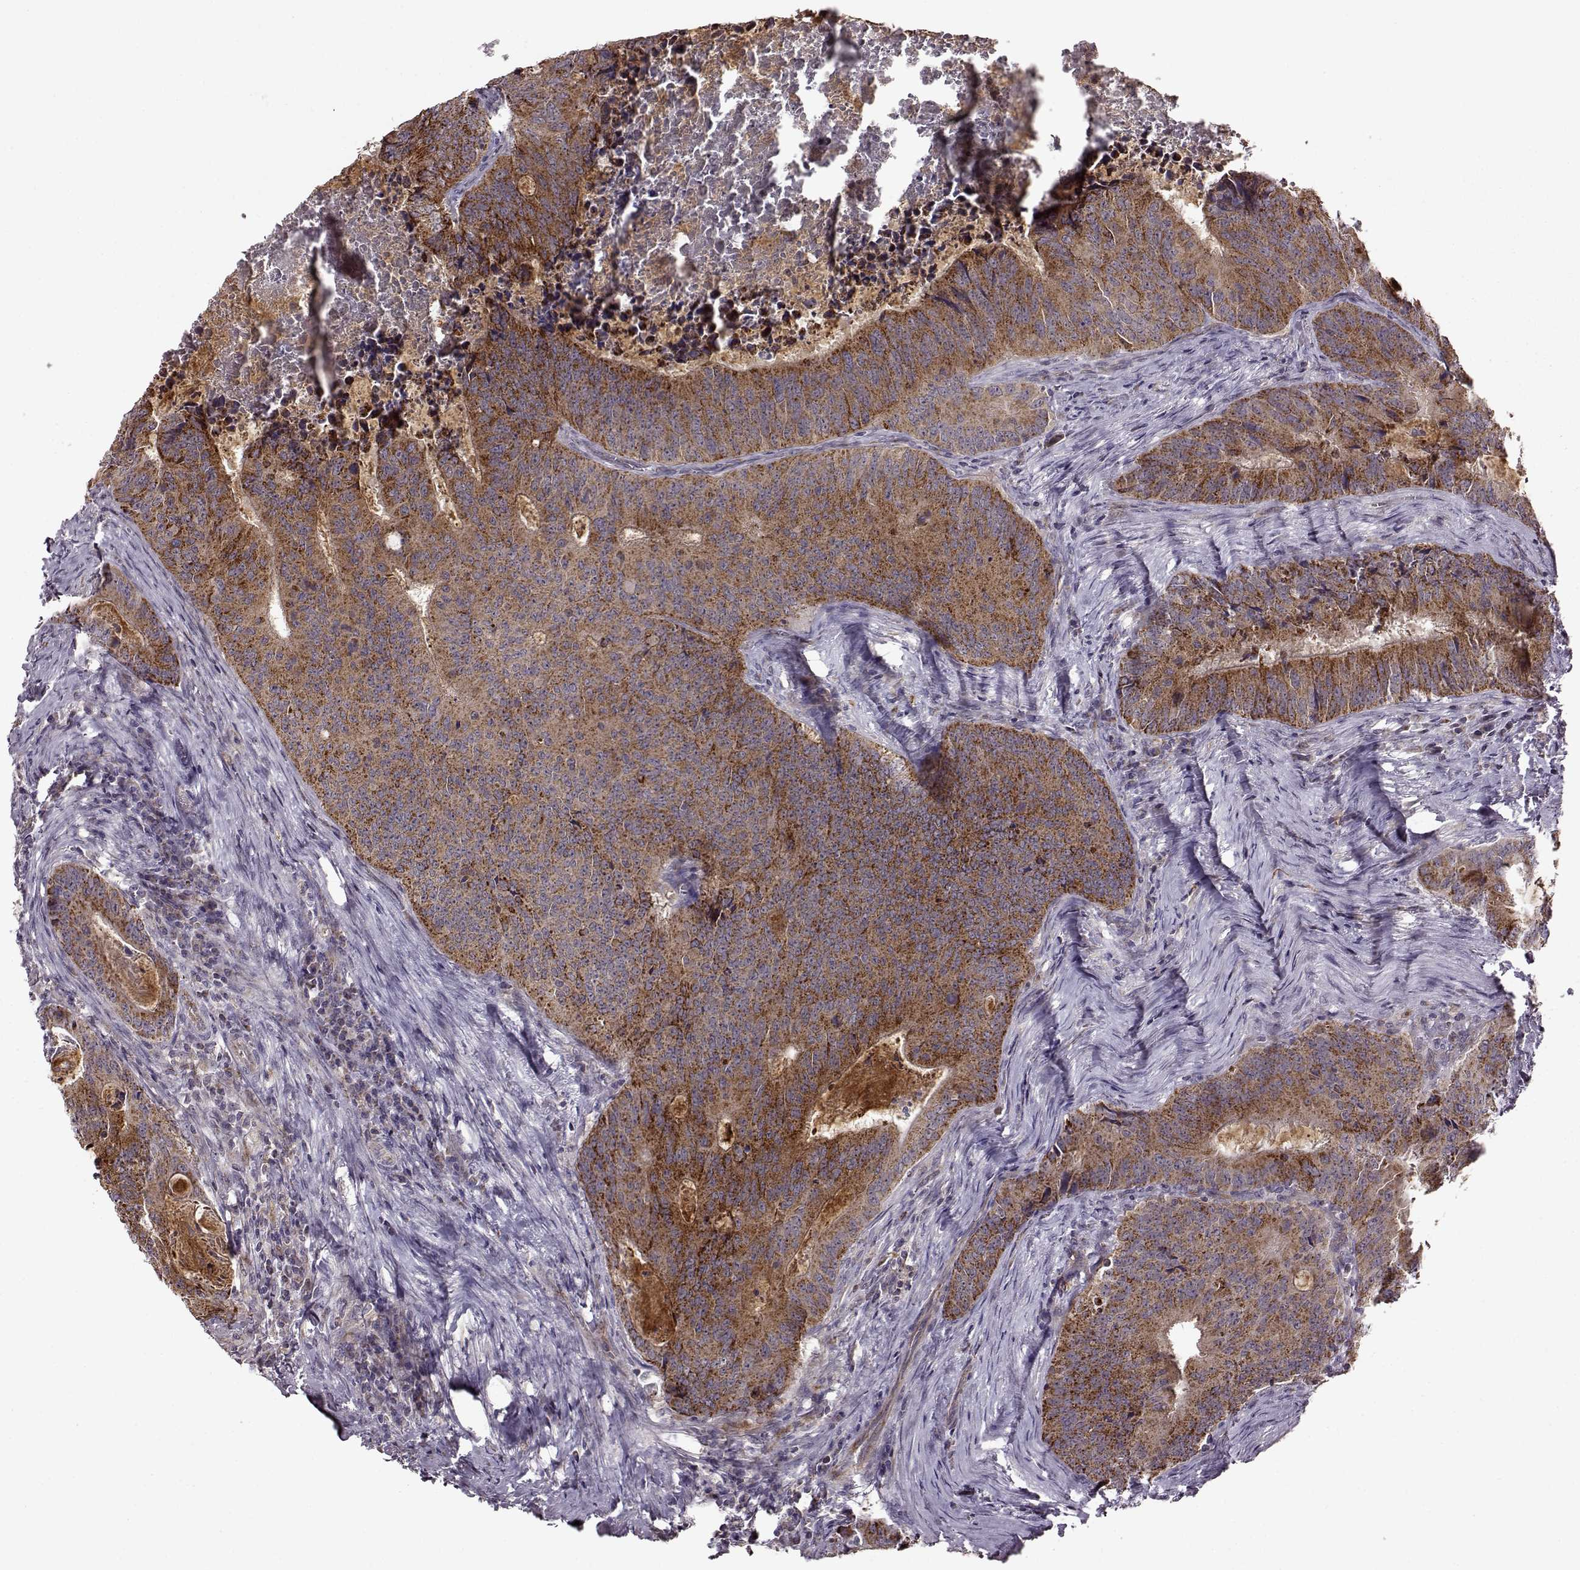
{"staining": {"intensity": "moderate", "quantity": ">75%", "location": "cytoplasmic/membranous"}, "tissue": "colorectal cancer", "cell_type": "Tumor cells", "image_type": "cancer", "snomed": [{"axis": "morphology", "description": "Adenocarcinoma, NOS"}, {"axis": "topography", "description": "Colon"}], "caption": "Moderate cytoplasmic/membranous positivity for a protein is seen in approximately >75% of tumor cells of colorectal adenocarcinoma using immunohistochemistry (IHC).", "gene": "MTSS1", "patient": {"sex": "male", "age": 67}}